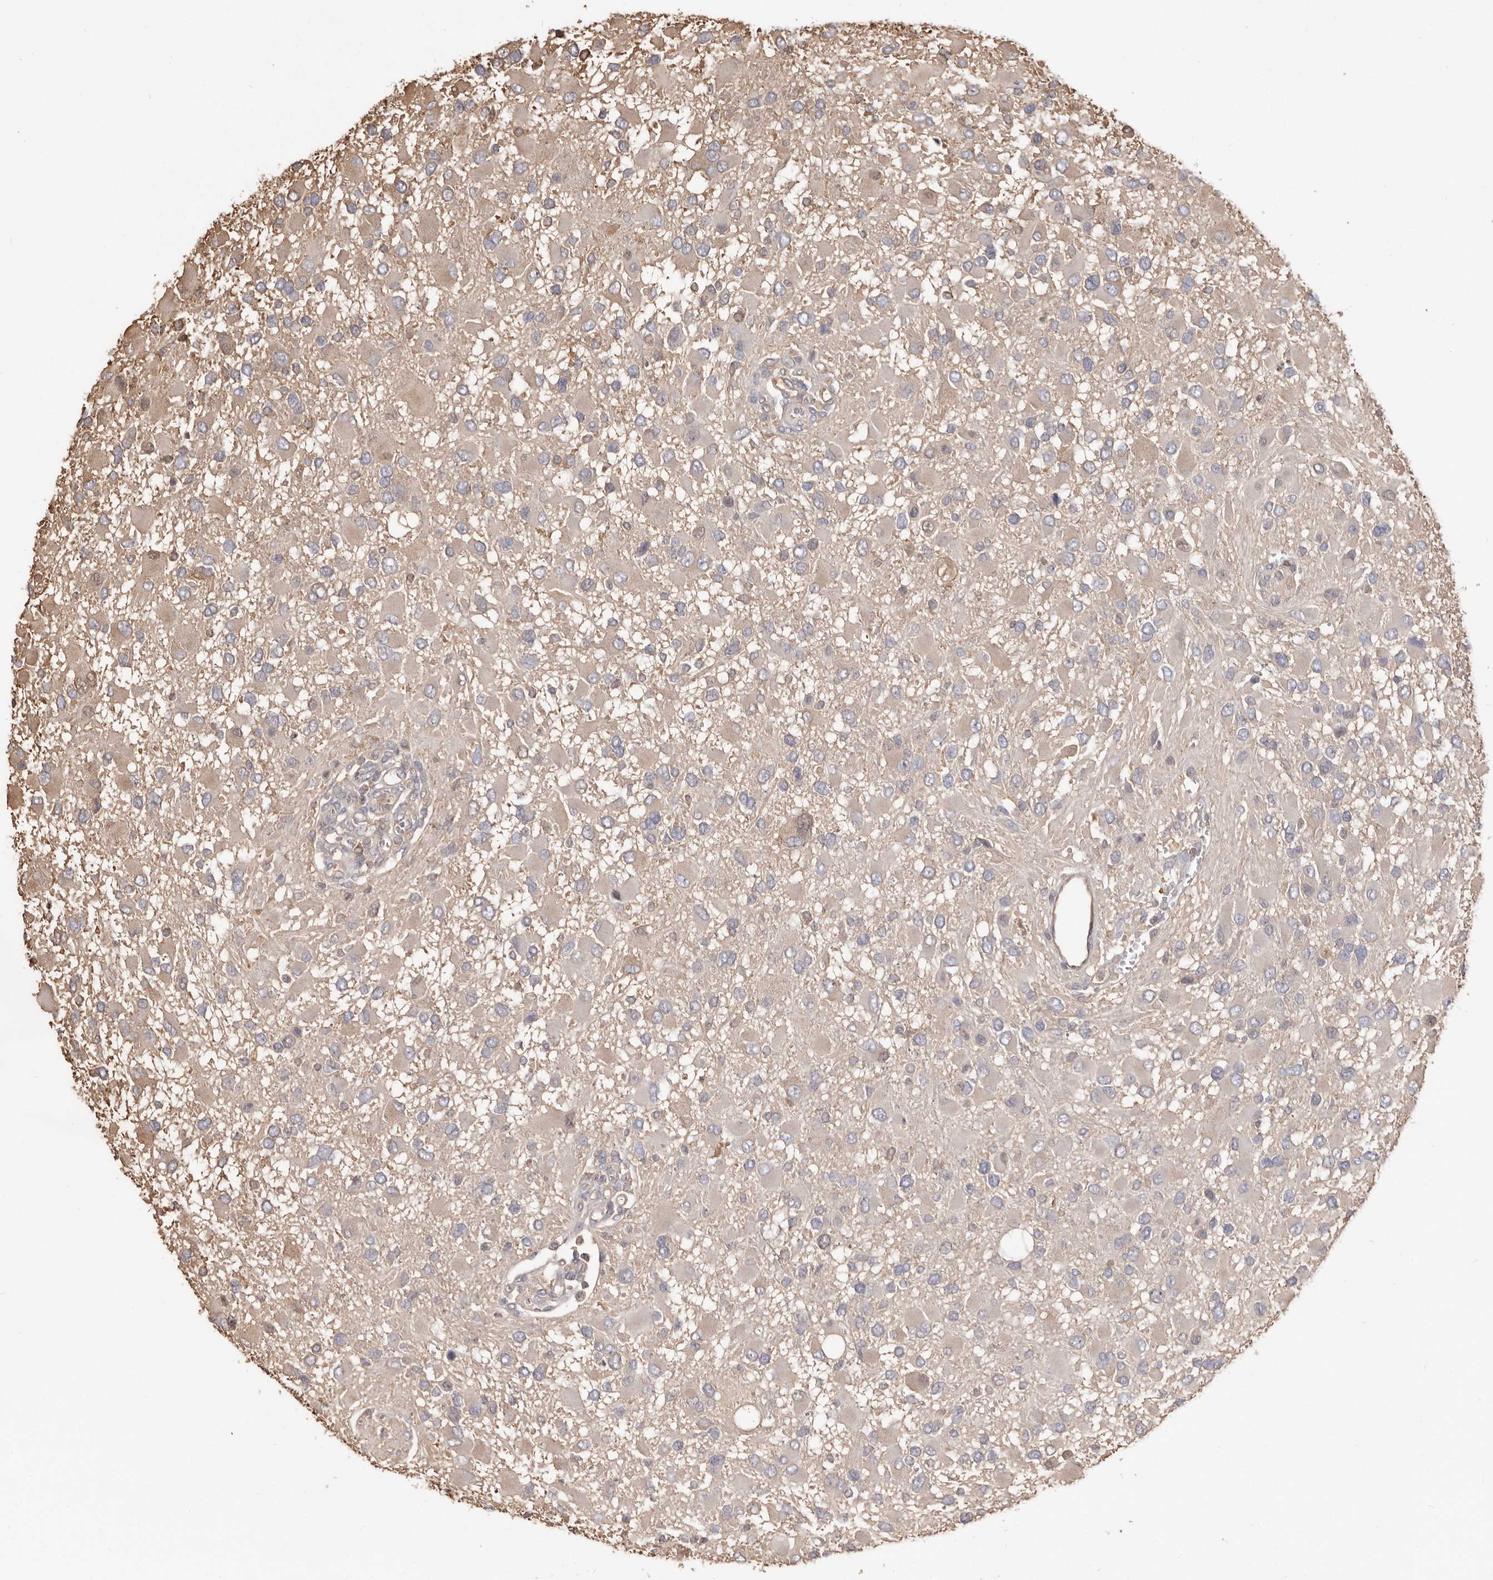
{"staining": {"intensity": "weak", "quantity": "<25%", "location": "cytoplasmic/membranous"}, "tissue": "glioma", "cell_type": "Tumor cells", "image_type": "cancer", "snomed": [{"axis": "morphology", "description": "Glioma, malignant, High grade"}, {"axis": "topography", "description": "Brain"}], "caption": "An image of glioma stained for a protein demonstrates no brown staining in tumor cells.", "gene": "PKM", "patient": {"sex": "male", "age": 53}}